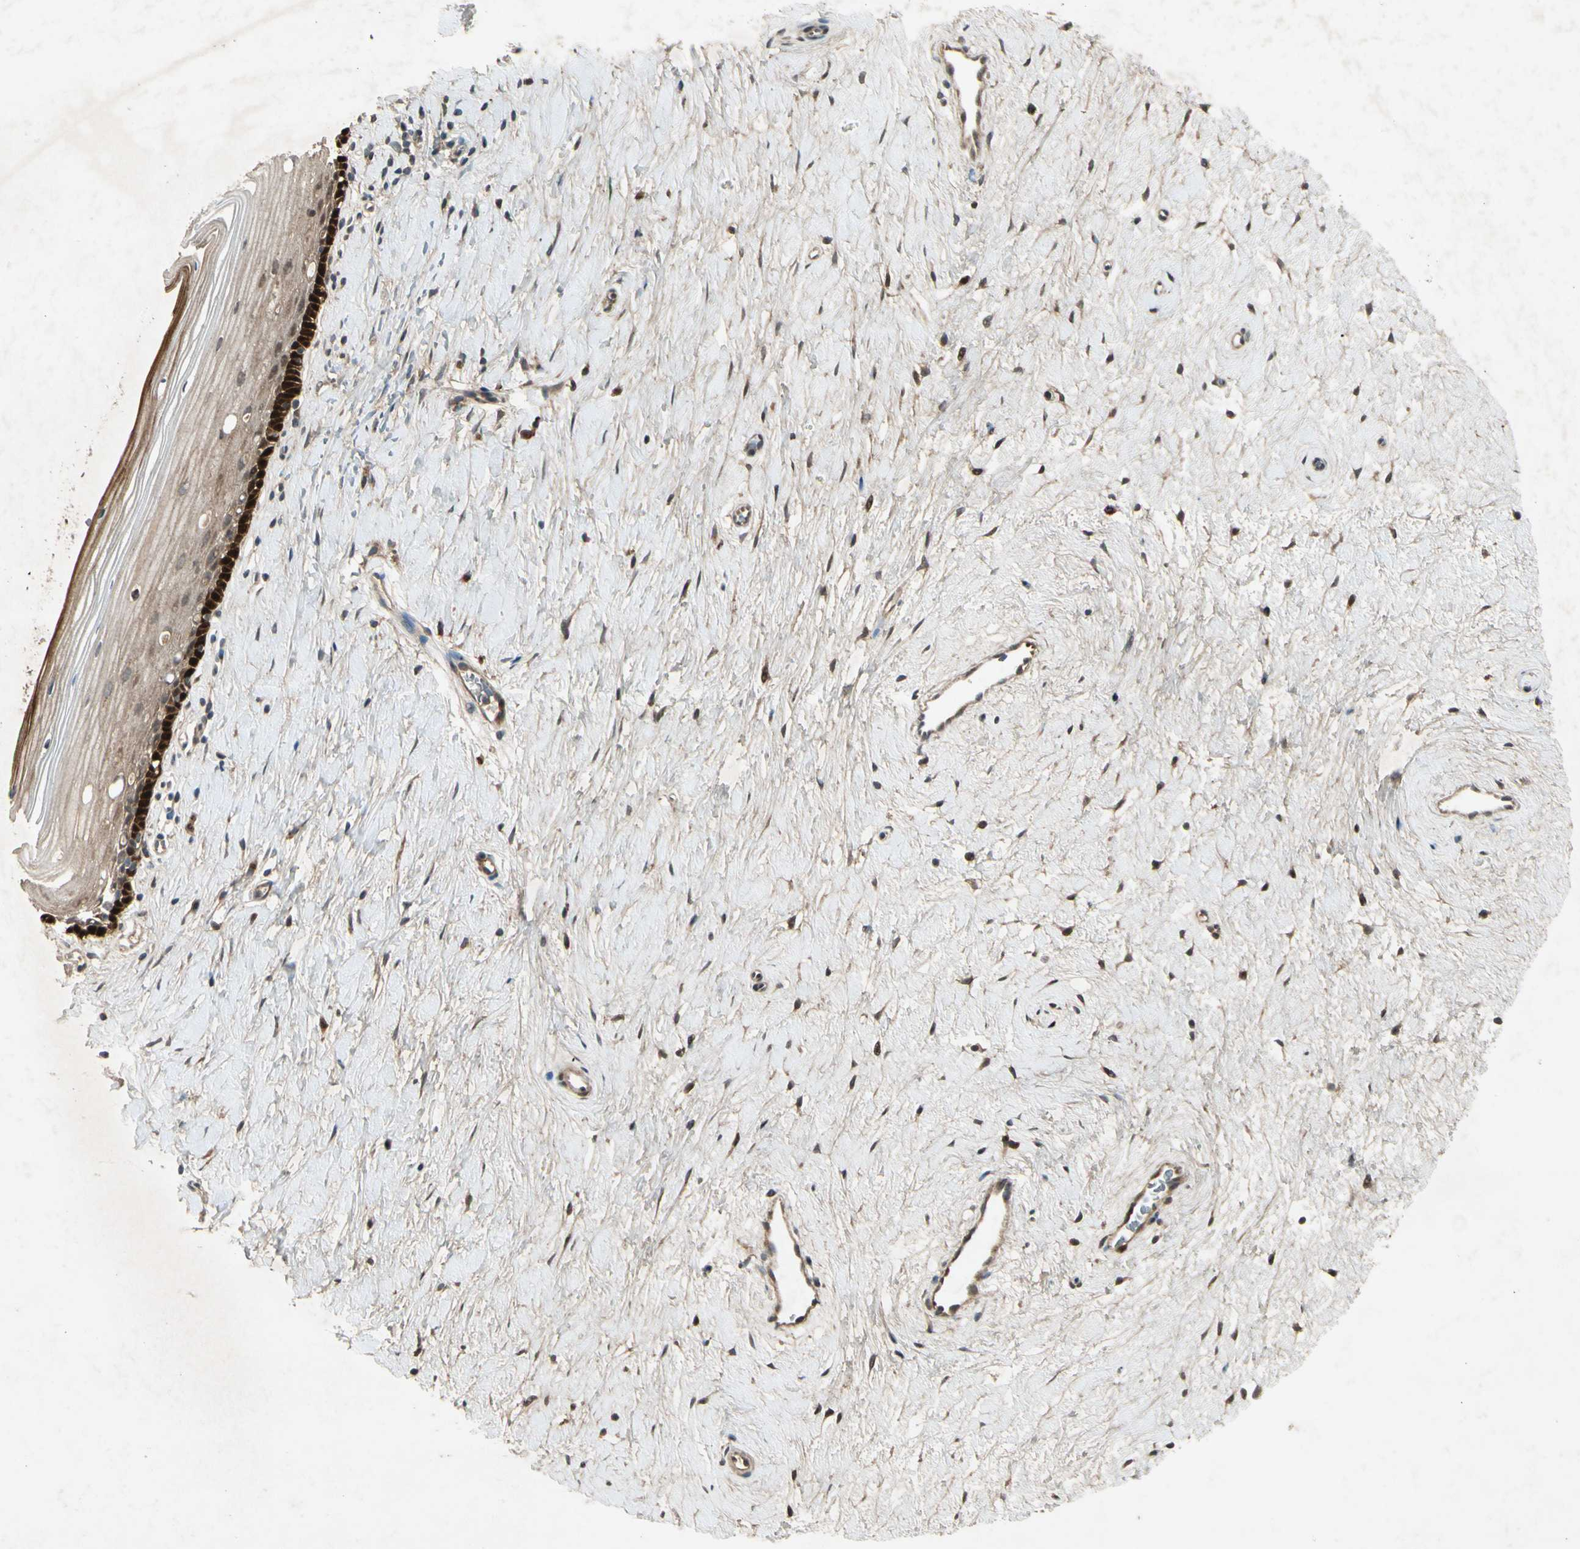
{"staining": {"intensity": "moderate", "quantity": ">75%", "location": "cytoplasmic/membranous"}, "tissue": "cervix", "cell_type": "Glandular cells", "image_type": "normal", "snomed": [{"axis": "morphology", "description": "Normal tissue, NOS"}, {"axis": "topography", "description": "Cervix"}], "caption": "Brown immunohistochemical staining in benign cervix shows moderate cytoplasmic/membranous positivity in about >75% of glandular cells. (Brightfield microscopy of DAB IHC at high magnification).", "gene": "FHDC1", "patient": {"sex": "female", "age": 39}}